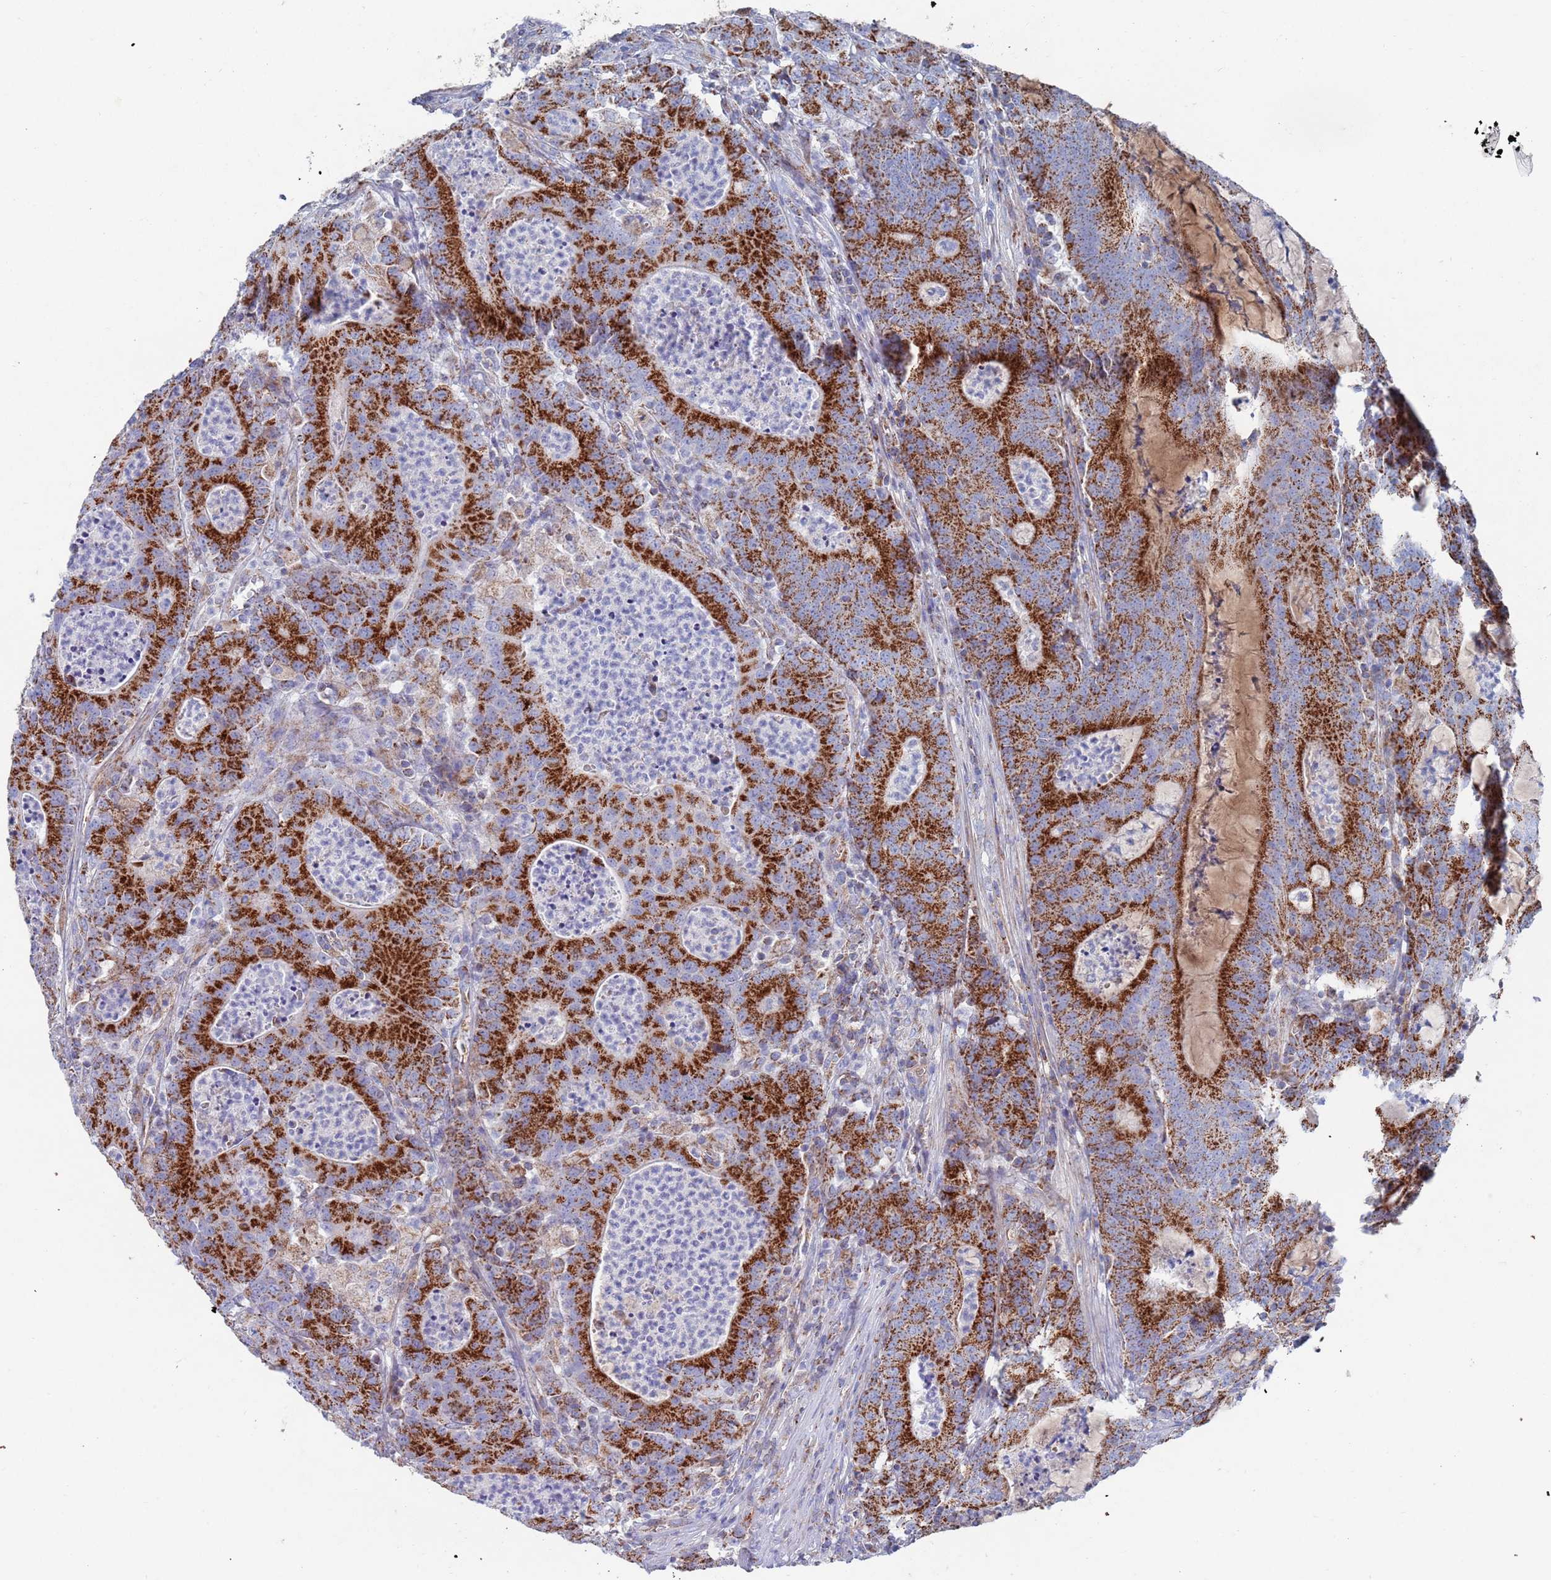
{"staining": {"intensity": "strong", "quantity": ">75%", "location": "cytoplasmic/membranous"}, "tissue": "colorectal cancer", "cell_type": "Tumor cells", "image_type": "cancer", "snomed": [{"axis": "morphology", "description": "Adenocarcinoma, NOS"}, {"axis": "topography", "description": "Colon"}], "caption": "DAB immunohistochemical staining of colorectal cancer (adenocarcinoma) reveals strong cytoplasmic/membranous protein staining in approximately >75% of tumor cells. Immunohistochemistry (ihc) stains the protein in brown and the nuclei are stained blue.", "gene": "MRPL22", "patient": {"sex": "male", "age": 83}}